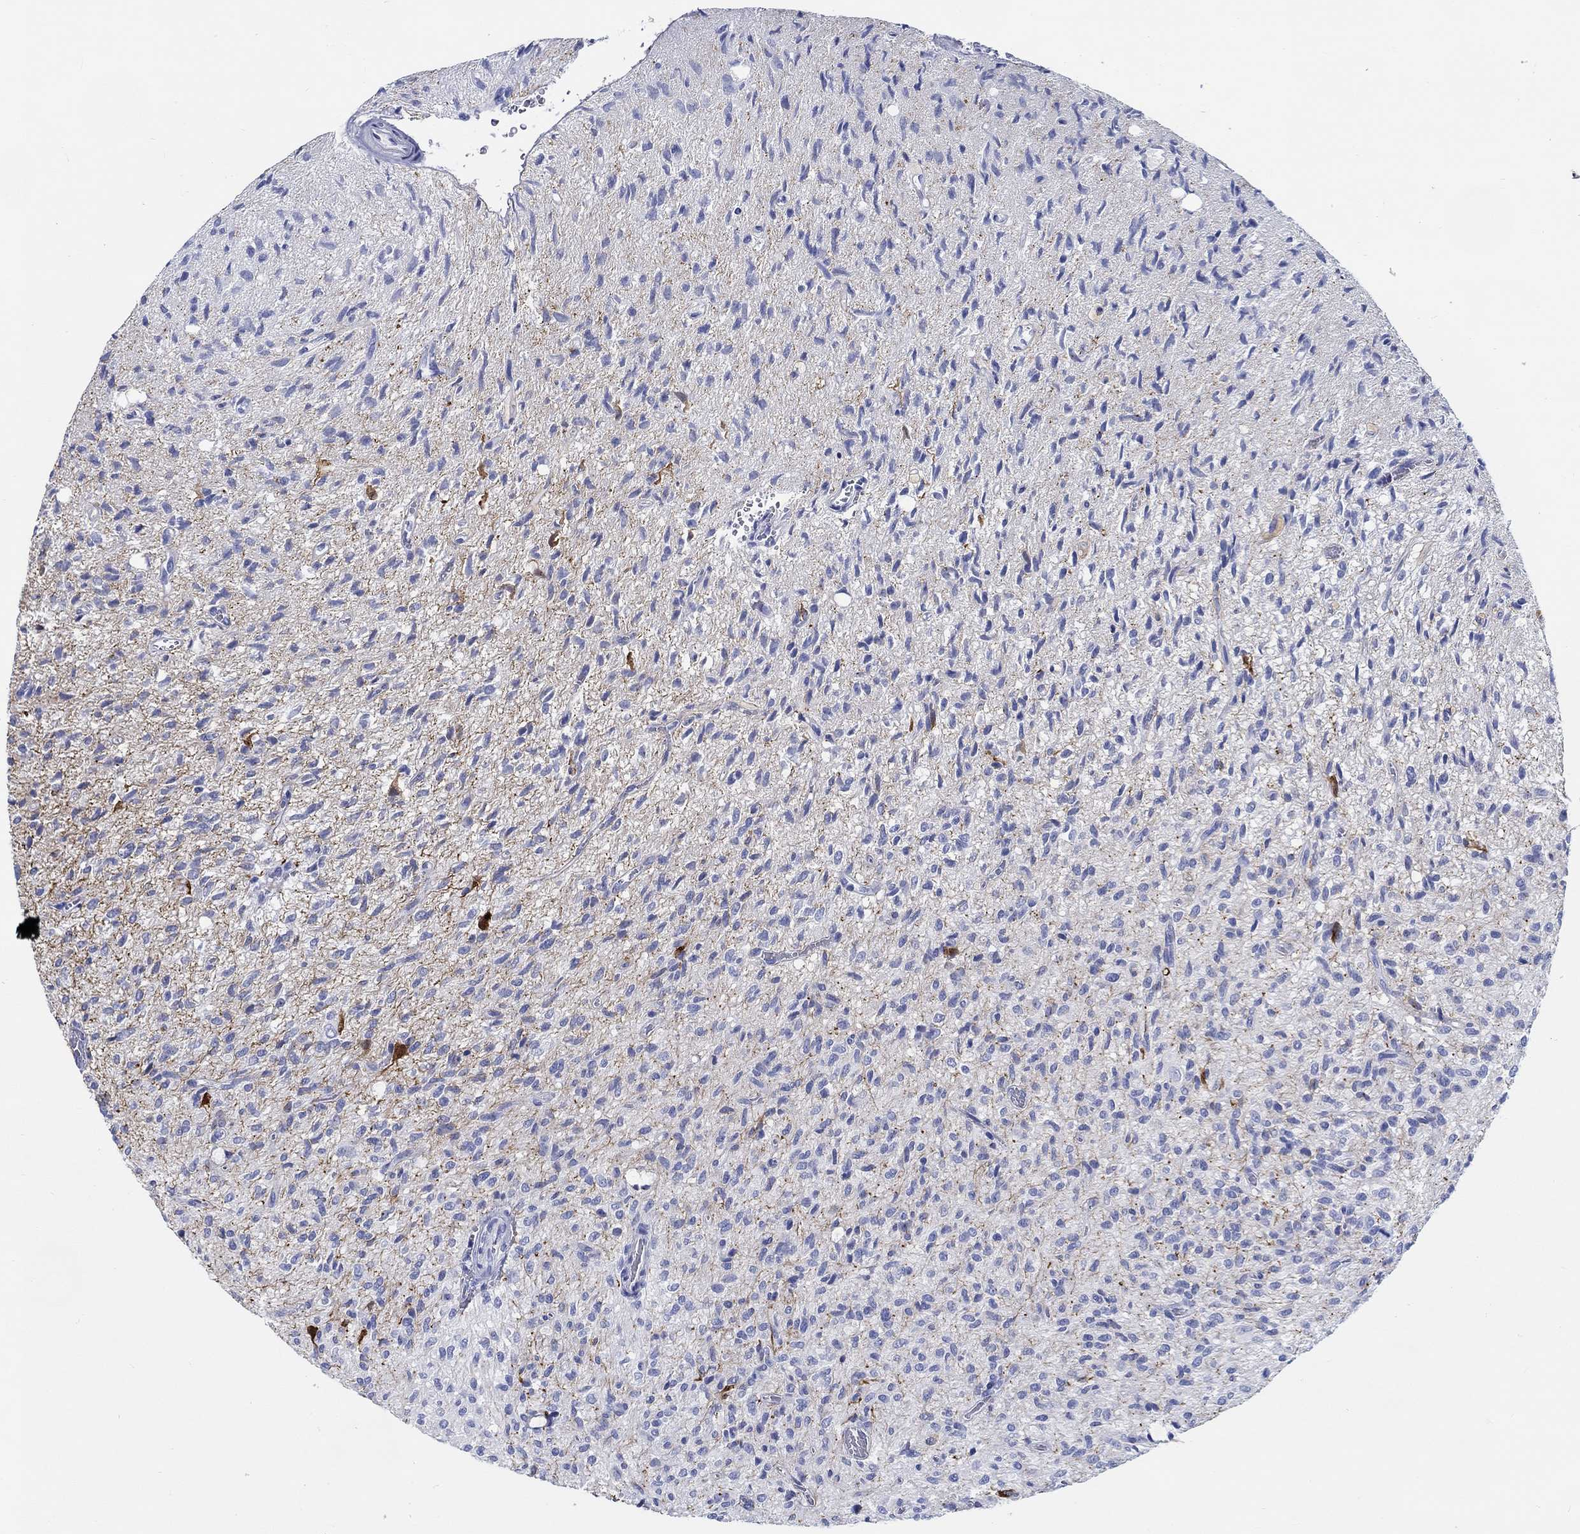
{"staining": {"intensity": "negative", "quantity": "none", "location": "none"}, "tissue": "glioma", "cell_type": "Tumor cells", "image_type": "cancer", "snomed": [{"axis": "morphology", "description": "Glioma, malignant, High grade"}, {"axis": "topography", "description": "Brain"}], "caption": "A photomicrograph of malignant high-grade glioma stained for a protein reveals no brown staining in tumor cells.", "gene": "FBXO2", "patient": {"sex": "male", "age": 64}}